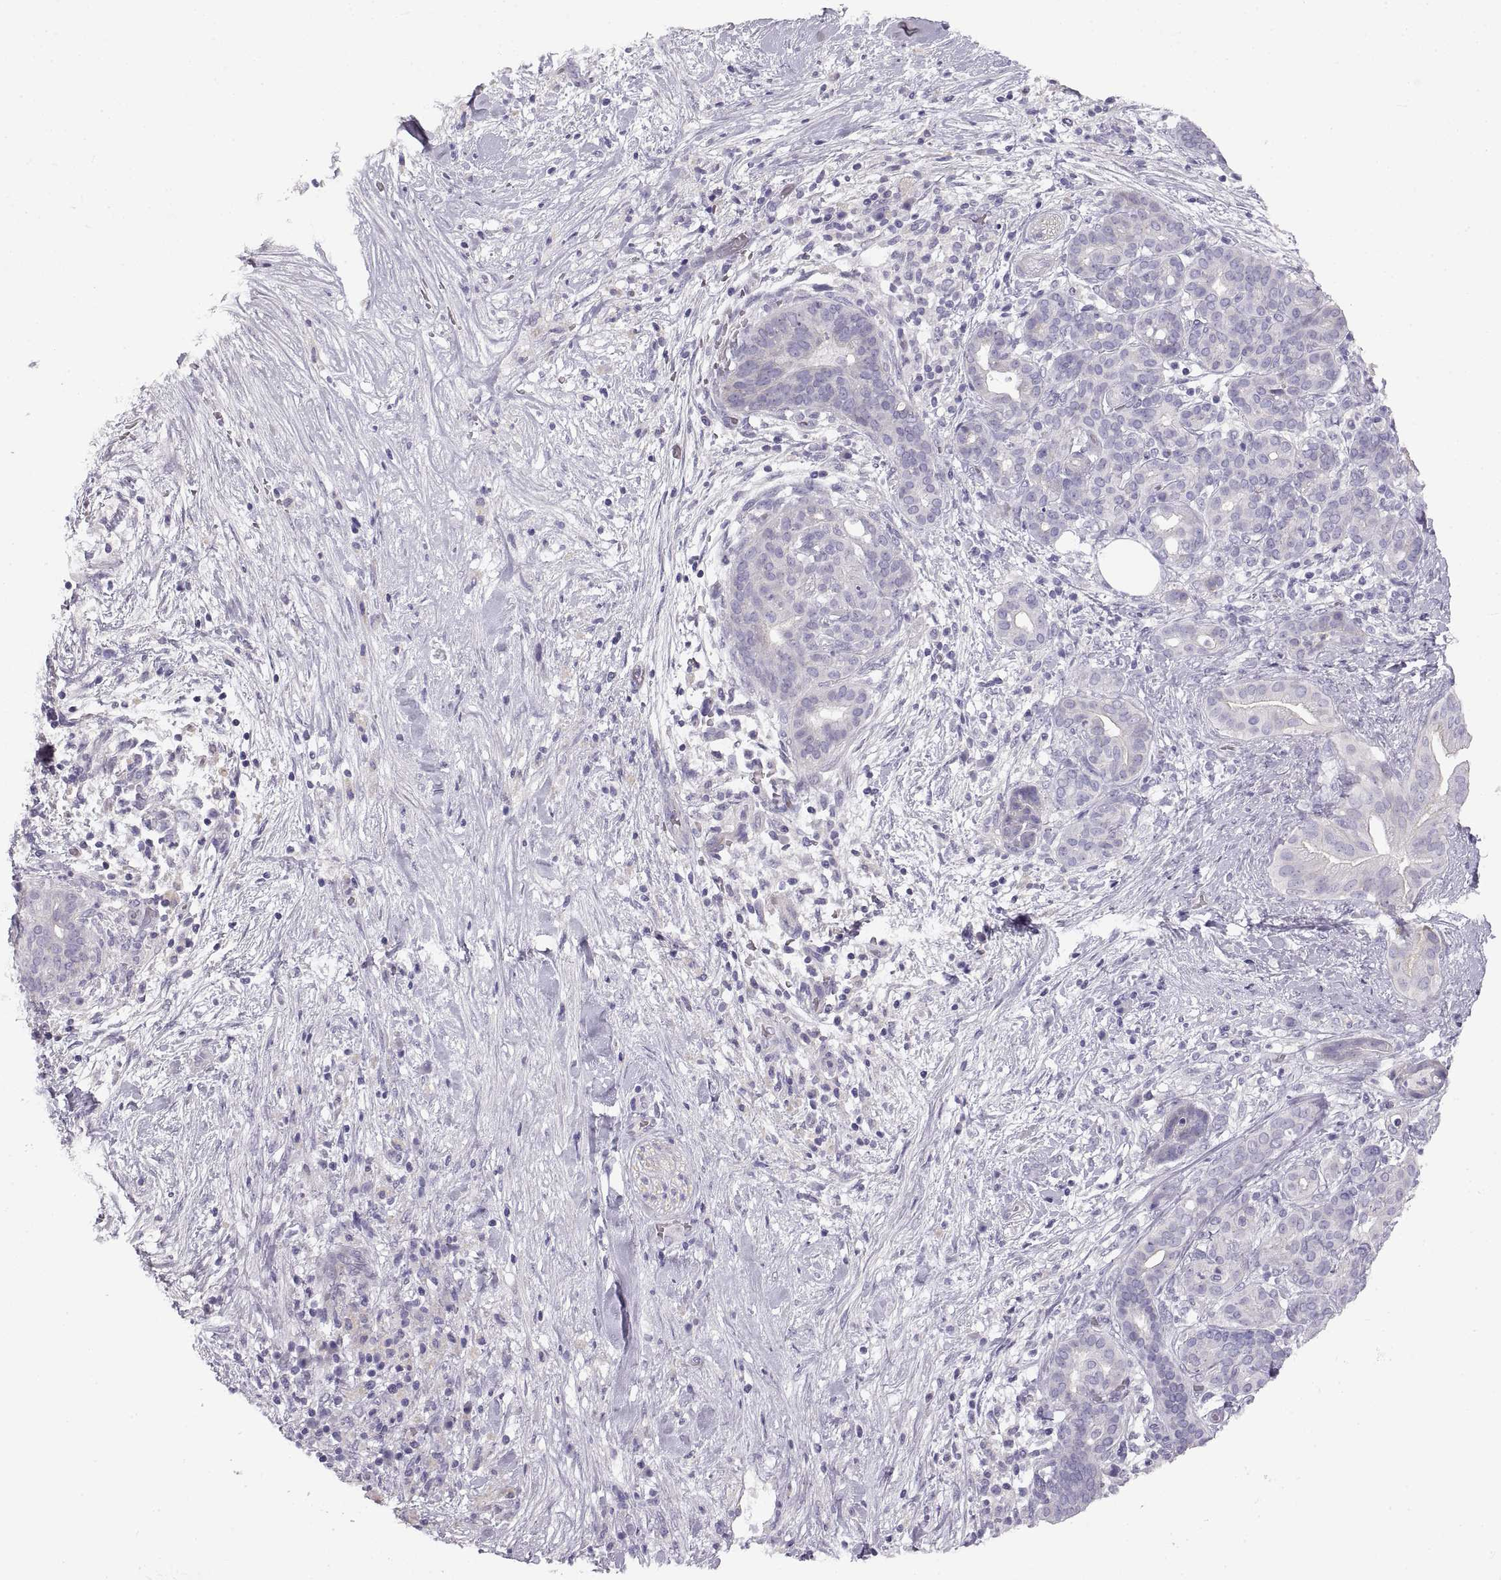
{"staining": {"intensity": "negative", "quantity": "none", "location": "none"}, "tissue": "pancreatic cancer", "cell_type": "Tumor cells", "image_type": "cancer", "snomed": [{"axis": "morphology", "description": "Adenocarcinoma, NOS"}, {"axis": "topography", "description": "Pancreas"}], "caption": "Human adenocarcinoma (pancreatic) stained for a protein using immunohistochemistry shows no staining in tumor cells.", "gene": "CRYBB3", "patient": {"sex": "male", "age": 44}}